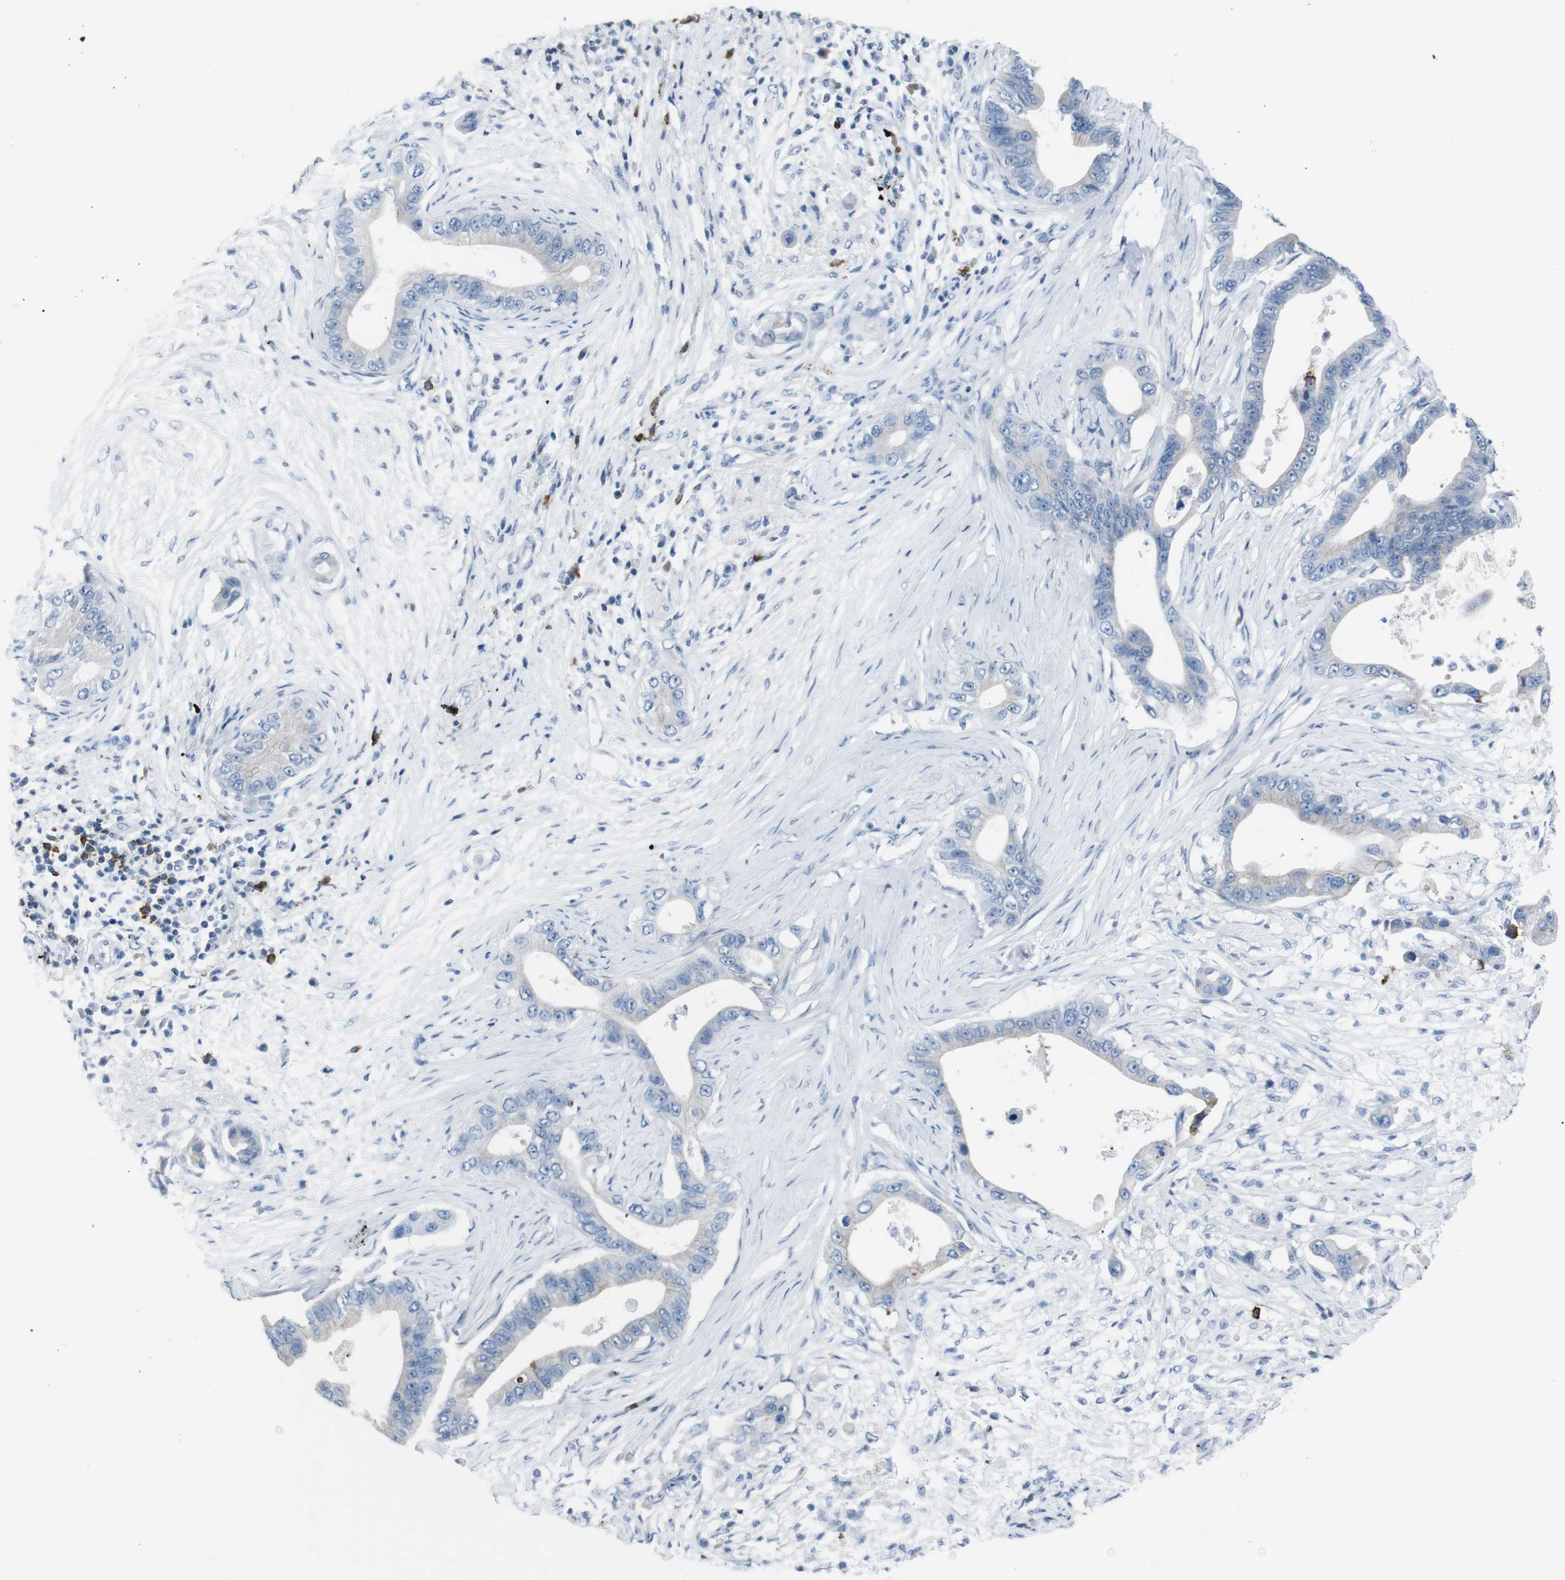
{"staining": {"intensity": "negative", "quantity": "none", "location": "none"}, "tissue": "pancreatic cancer", "cell_type": "Tumor cells", "image_type": "cancer", "snomed": [{"axis": "morphology", "description": "Adenocarcinoma, NOS"}, {"axis": "topography", "description": "Pancreas"}], "caption": "Image shows no significant protein expression in tumor cells of pancreatic adenocarcinoma.", "gene": "ST6GAL1", "patient": {"sex": "male", "age": 77}}